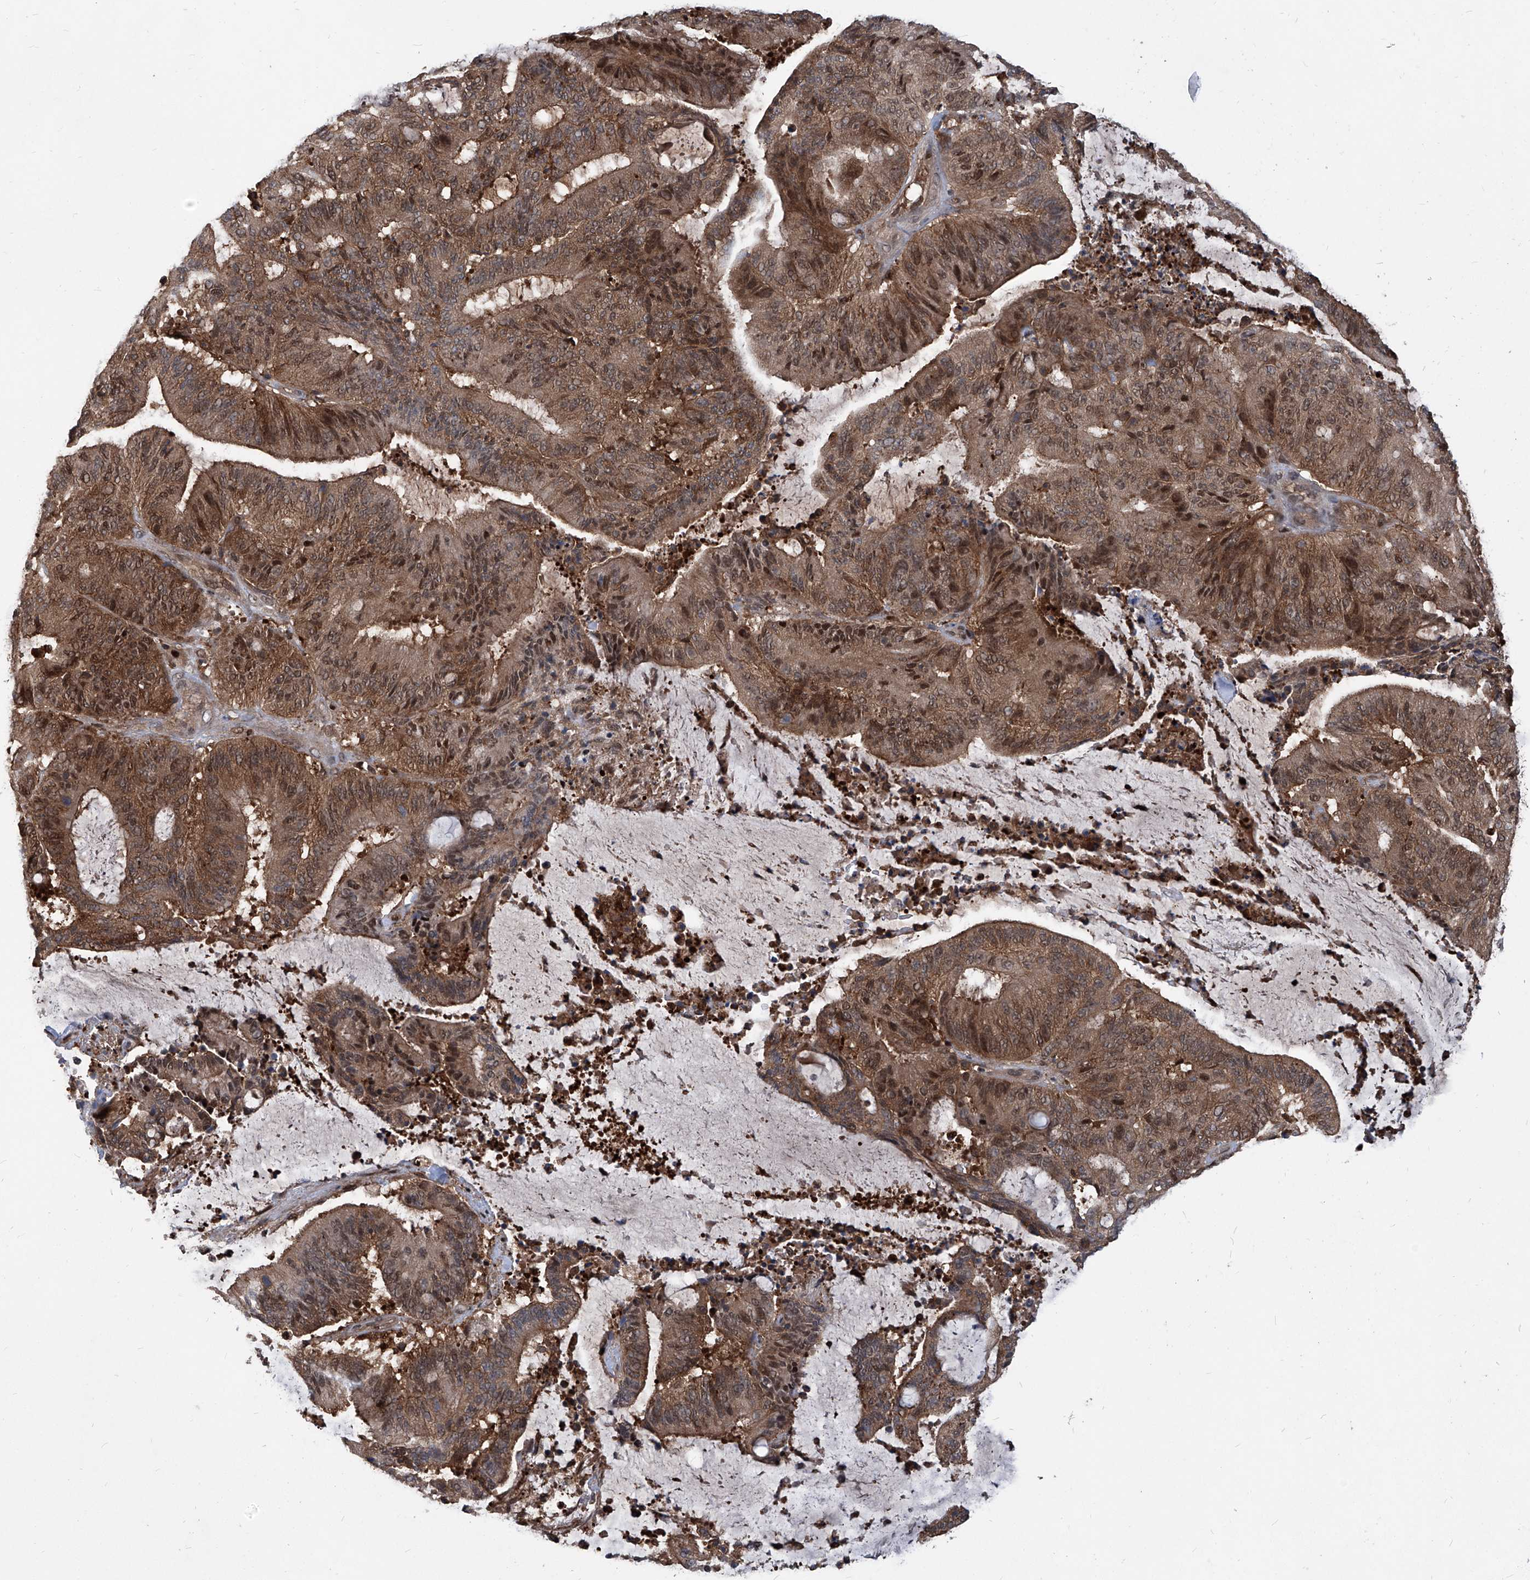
{"staining": {"intensity": "moderate", "quantity": ">75%", "location": "cytoplasmic/membranous,nuclear"}, "tissue": "liver cancer", "cell_type": "Tumor cells", "image_type": "cancer", "snomed": [{"axis": "morphology", "description": "Normal tissue, NOS"}, {"axis": "morphology", "description": "Cholangiocarcinoma"}, {"axis": "topography", "description": "Liver"}, {"axis": "topography", "description": "Peripheral nerve tissue"}], "caption": "The photomicrograph demonstrates a brown stain indicating the presence of a protein in the cytoplasmic/membranous and nuclear of tumor cells in liver cancer (cholangiocarcinoma).", "gene": "PSMB1", "patient": {"sex": "female", "age": 73}}